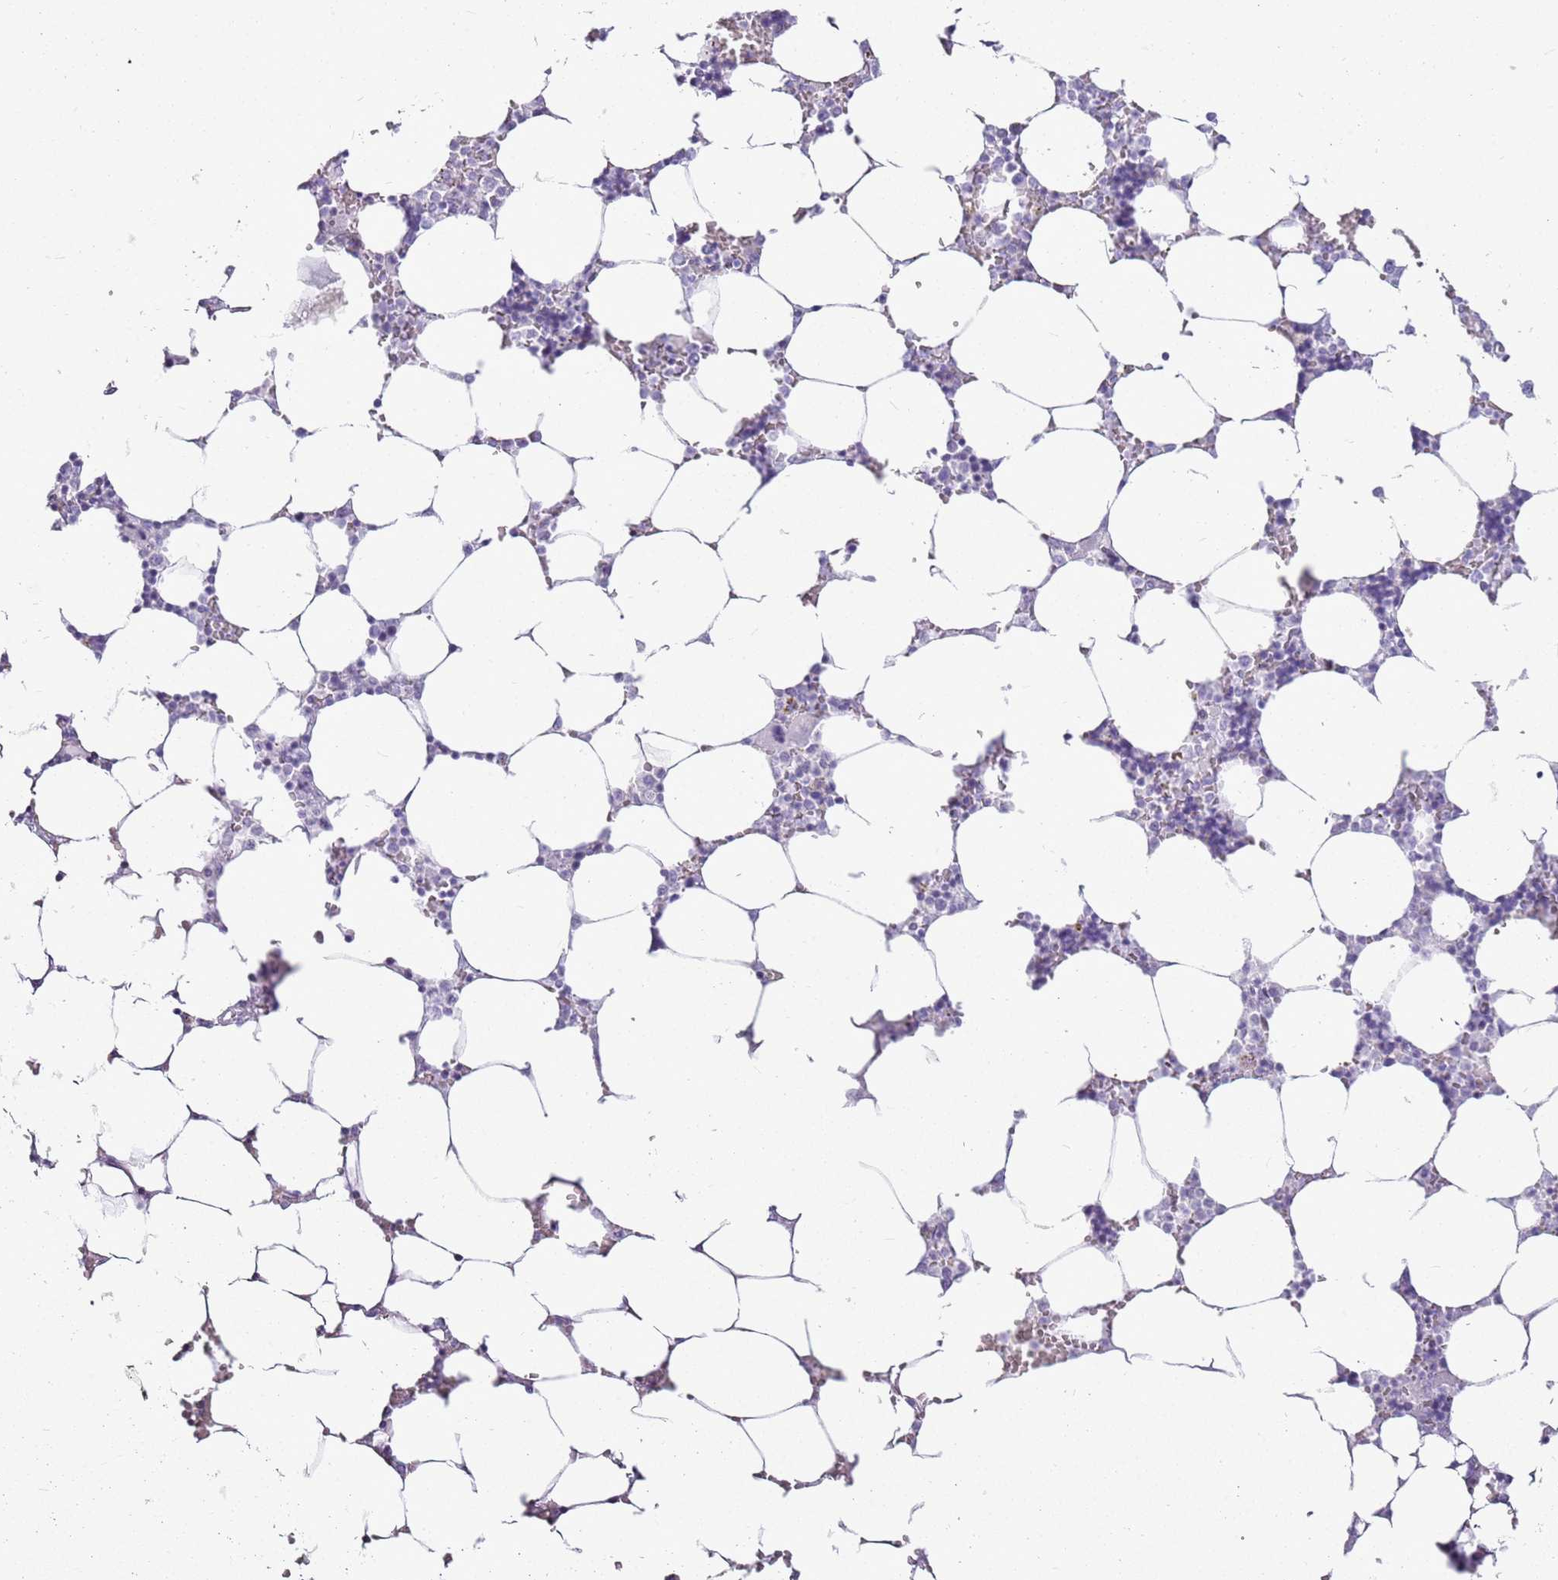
{"staining": {"intensity": "negative", "quantity": "none", "location": "none"}, "tissue": "bone marrow", "cell_type": "Hematopoietic cells", "image_type": "normal", "snomed": [{"axis": "morphology", "description": "Normal tissue, NOS"}, {"axis": "topography", "description": "Bone marrow"}], "caption": "Immunohistochemical staining of benign bone marrow displays no significant staining in hematopoietic cells. (DAB immunohistochemistry visualized using brightfield microscopy, high magnification).", "gene": "ASIP", "patient": {"sex": "male", "age": 64}}